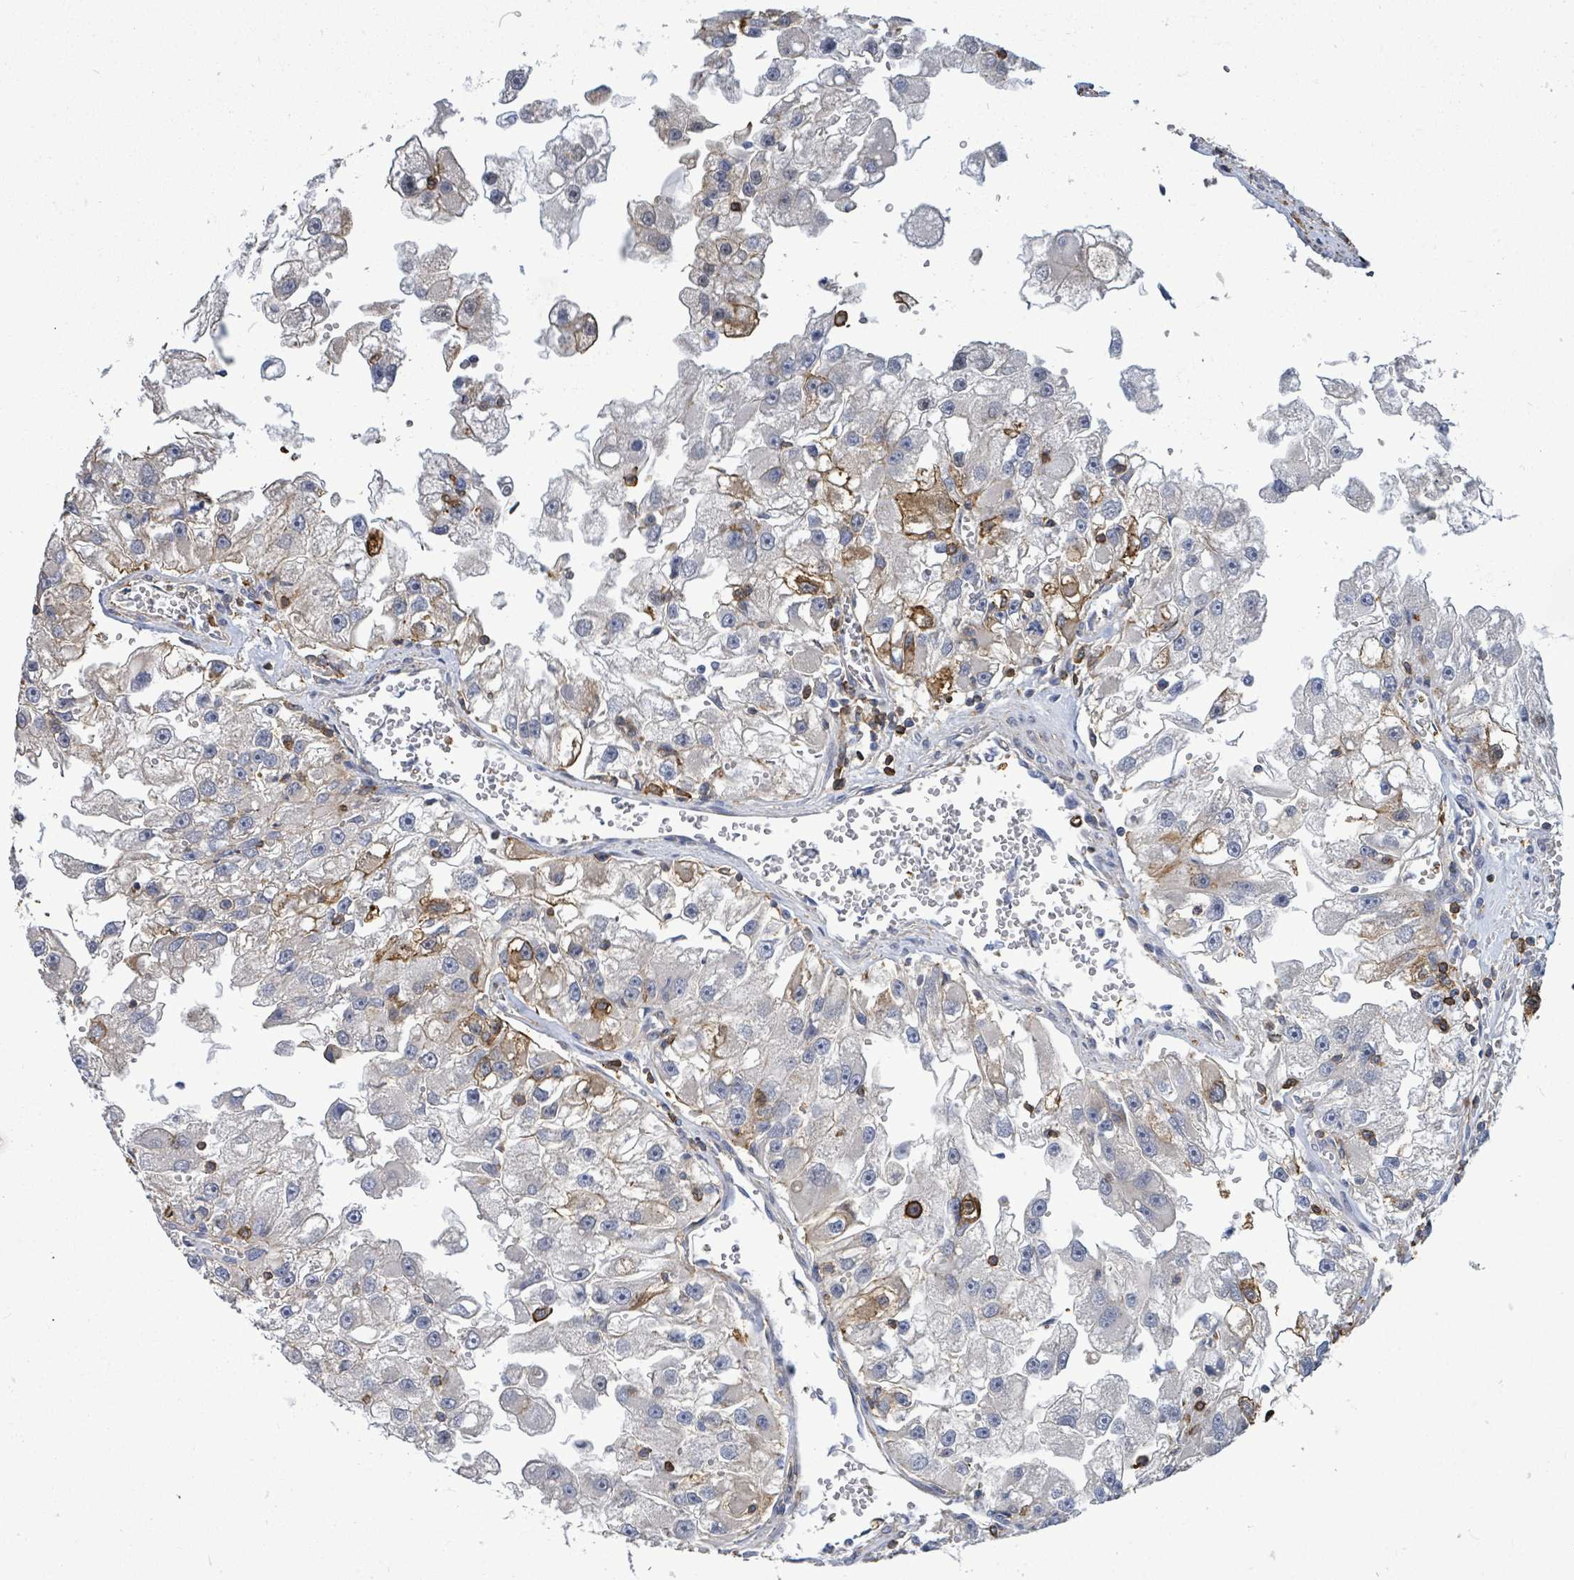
{"staining": {"intensity": "moderate", "quantity": "<25%", "location": "cytoplasmic/membranous"}, "tissue": "renal cancer", "cell_type": "Tumor cells", "image_type": "cancer", "snomed": [{"axis": "morphology", "description": "Adenocarcinoma, NOS"}, {"axis": "topography", "description": "Kidney"}], "caption": "This is a photomicrograph of IHC staining of adenocarcinoma (renal), which shows moderate staining in the cytoplasmic/membranous of tumor cells.", "gene": "PRKRIP1", "patient": {"sex": "male", "age": 63}}